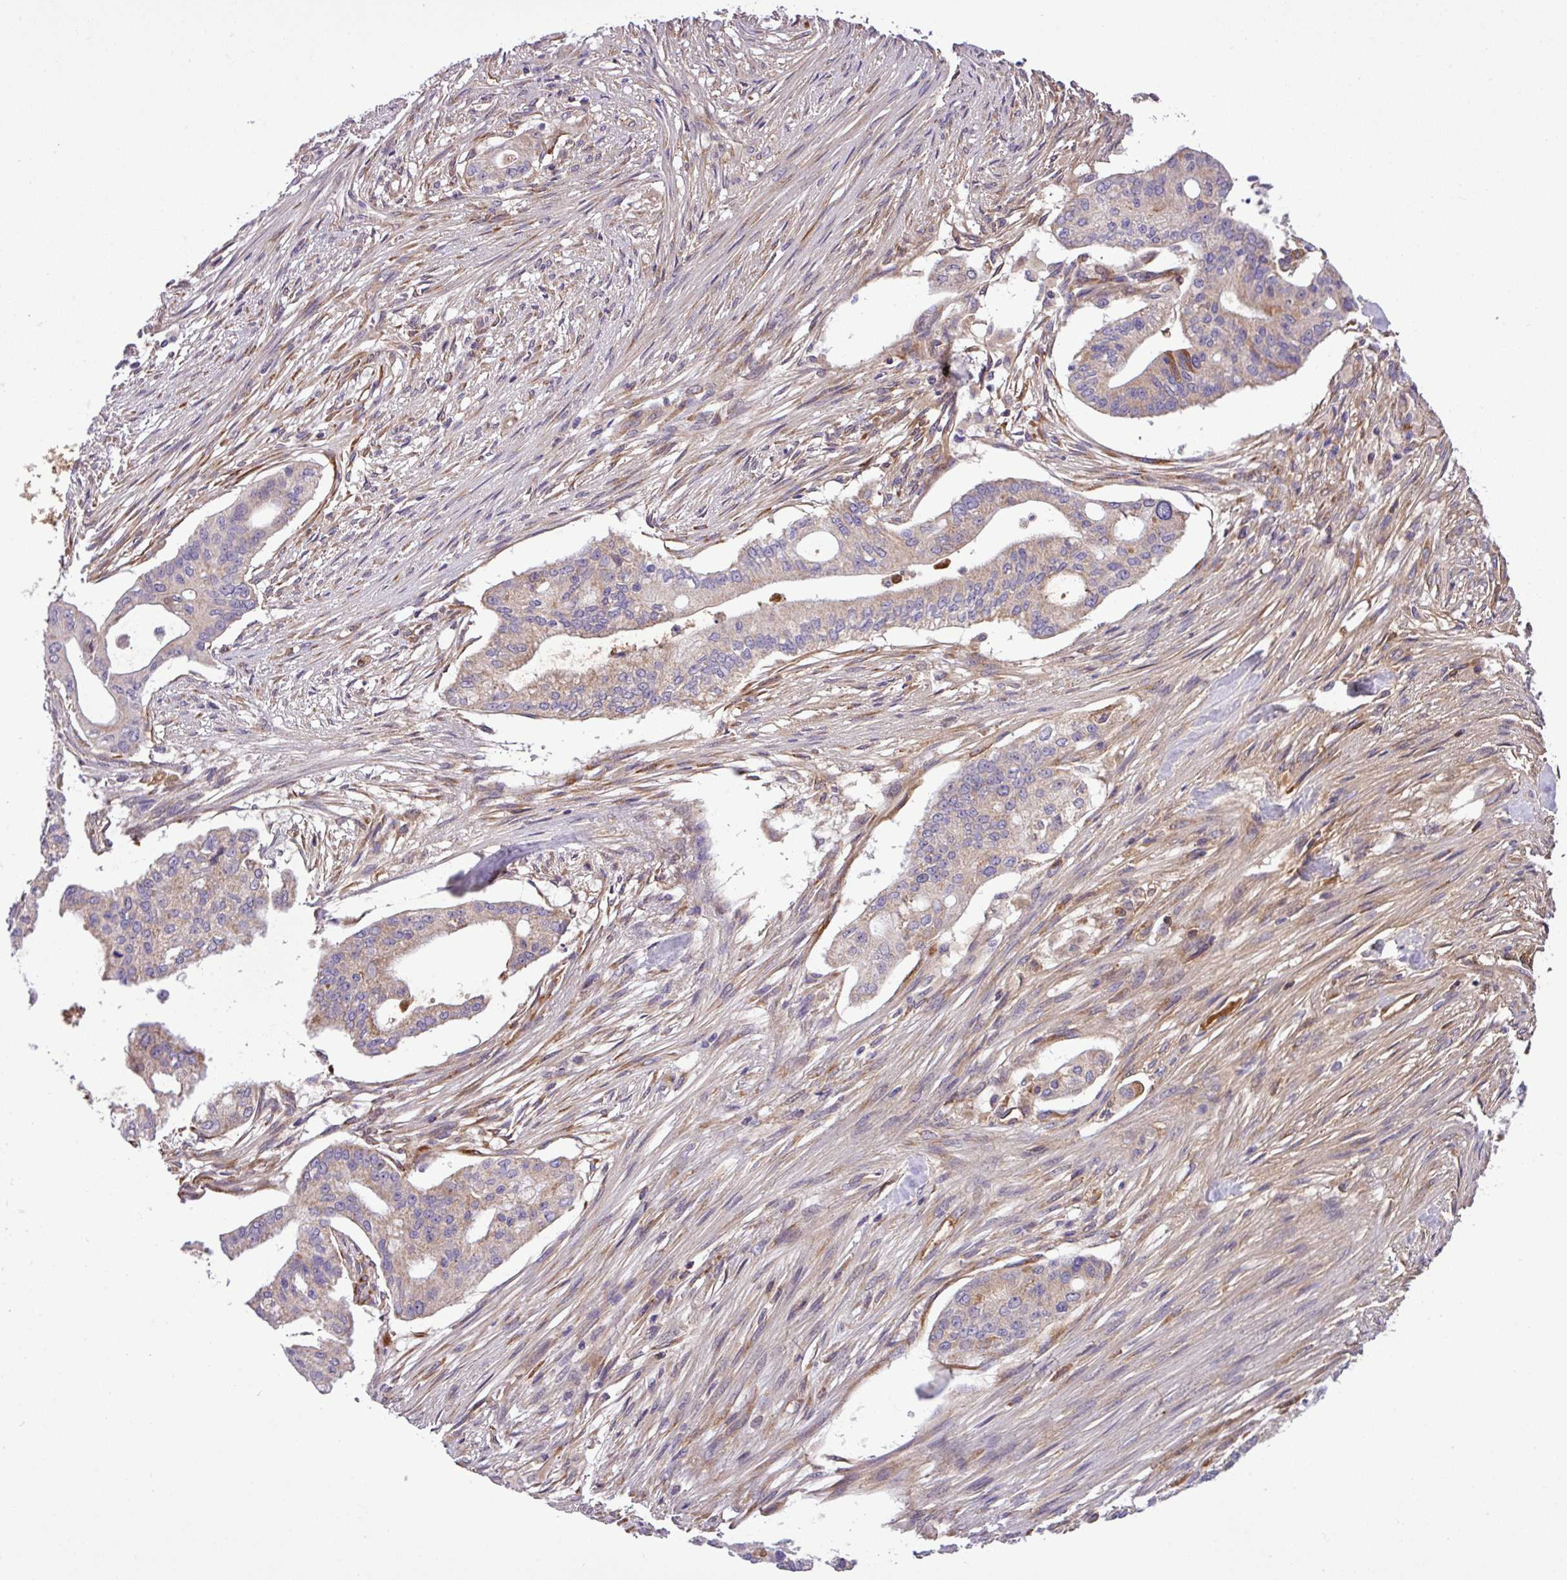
{"staining": {"intensity": "weak", "quantity": "25%-75%", "location": "cytoplasmic/membranous"}, "tissue": "pancreatic cancer", "cell_type": "Tumor cells", "image_type": "cancer", "snomed": [{"axis": "morphology", "description": "Adenocarcinoma, NOS"}, {"axis": "topography", "description": "Pancreas"}], "caption": "The photomicrograph shows immunohistochemical staining of pancreatic cancer (adenocarcinoma). There is weak cytoplasmic/membranous positivity is present in about 25%-75% of tumor cells.", "gene": "CWH43", "patient": {"sex": "male", "age": 46}}